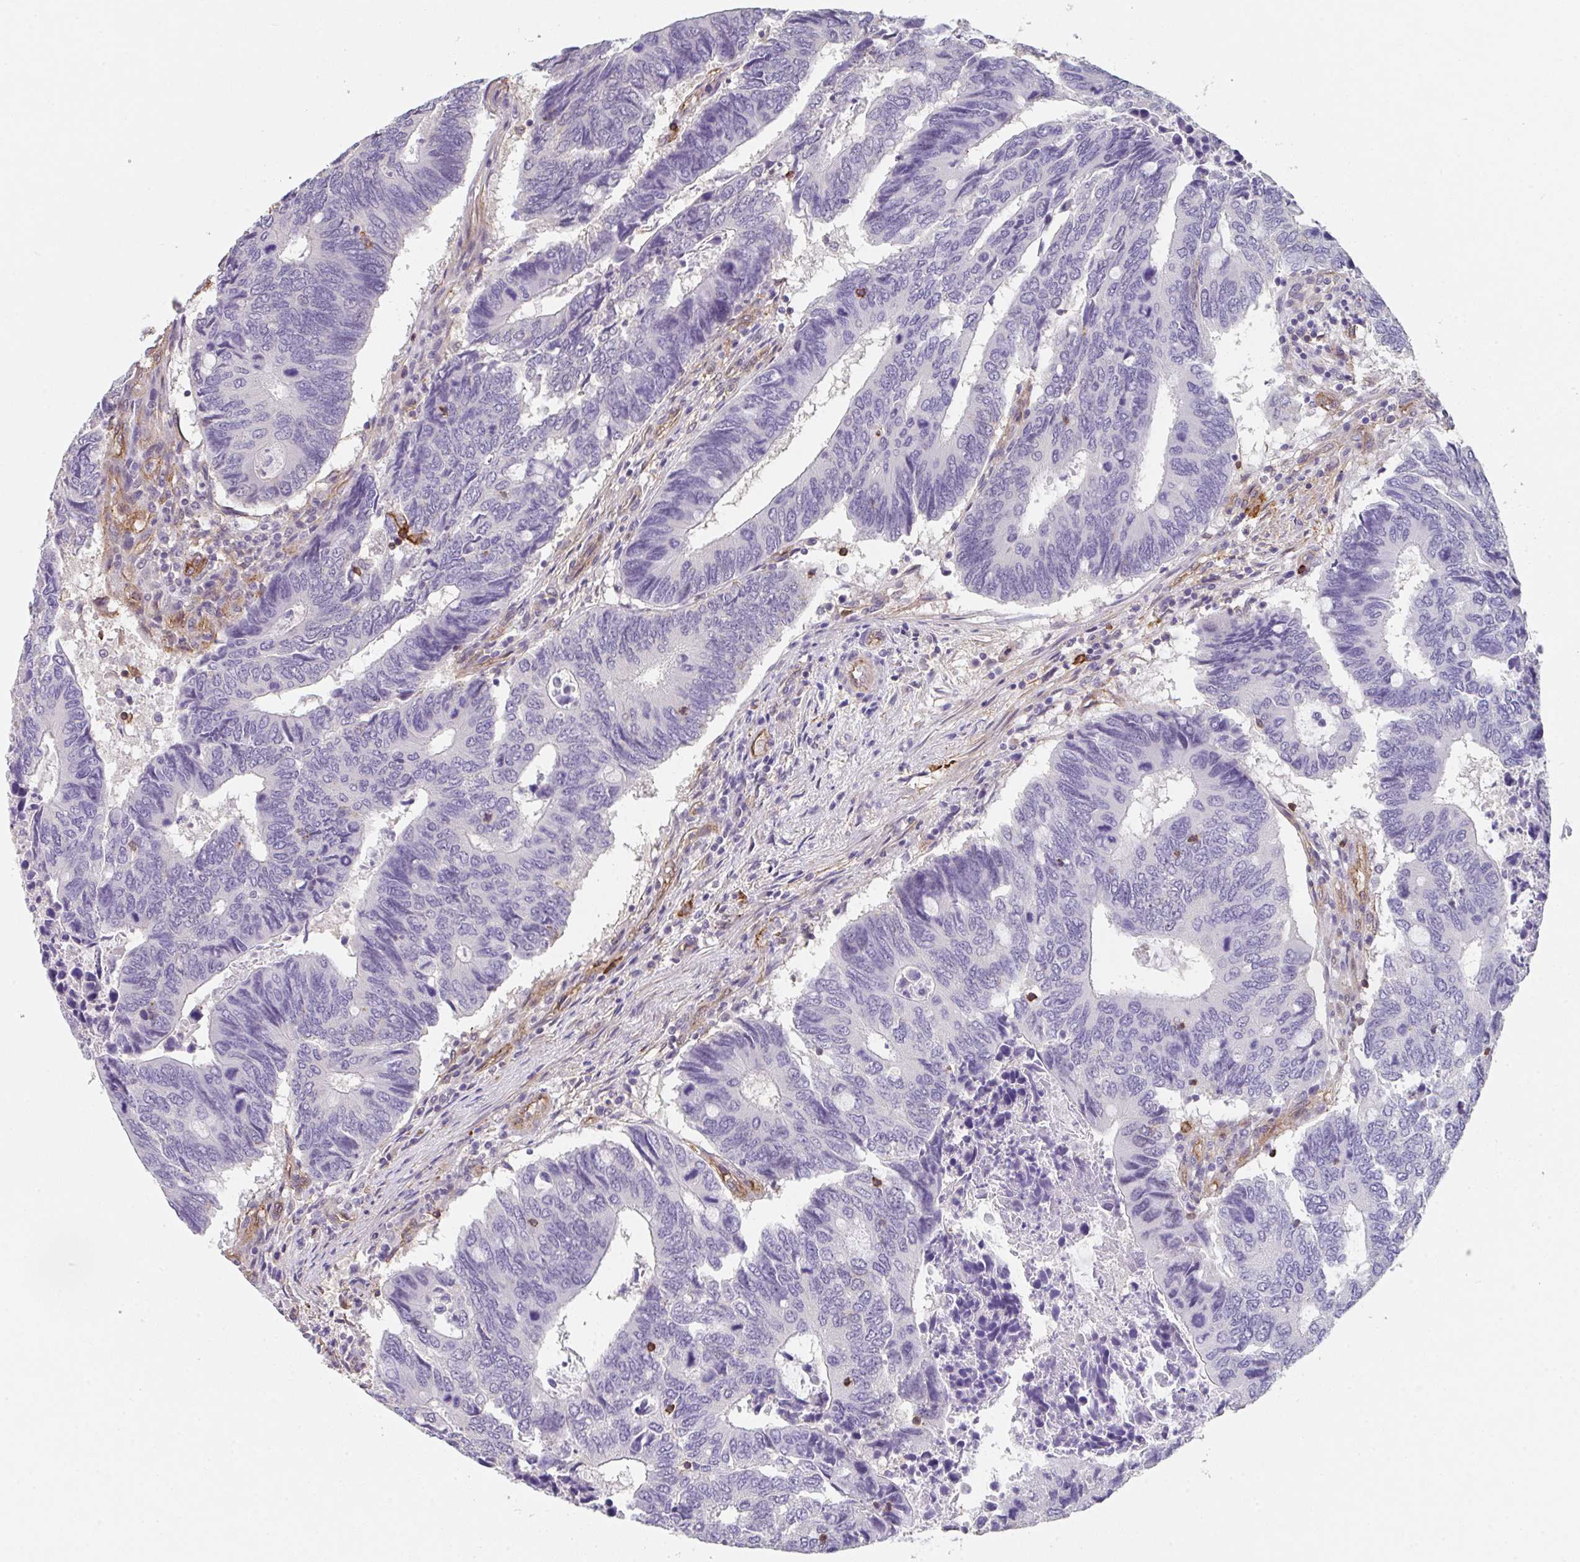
{"staining": {"intensity": "negative", "quantity": "none", "location": "none"}, "tissue": "colorectal cancer", "cell_type": "Tumor cells", "image_type": "cancer", "snomed": [{"axis": "morphology", "description": "Adenocarcinoma, NOS"}, {"axis": "topography", "description": "Colon"}], "caption": "A high-resolution histopathology image shows IHC staining of colorectal adenocarcinoma, which reveals no significant positivity in tumor cells.", "gene": "DBN1", "patient": {"sex": "male", "age": 87}}